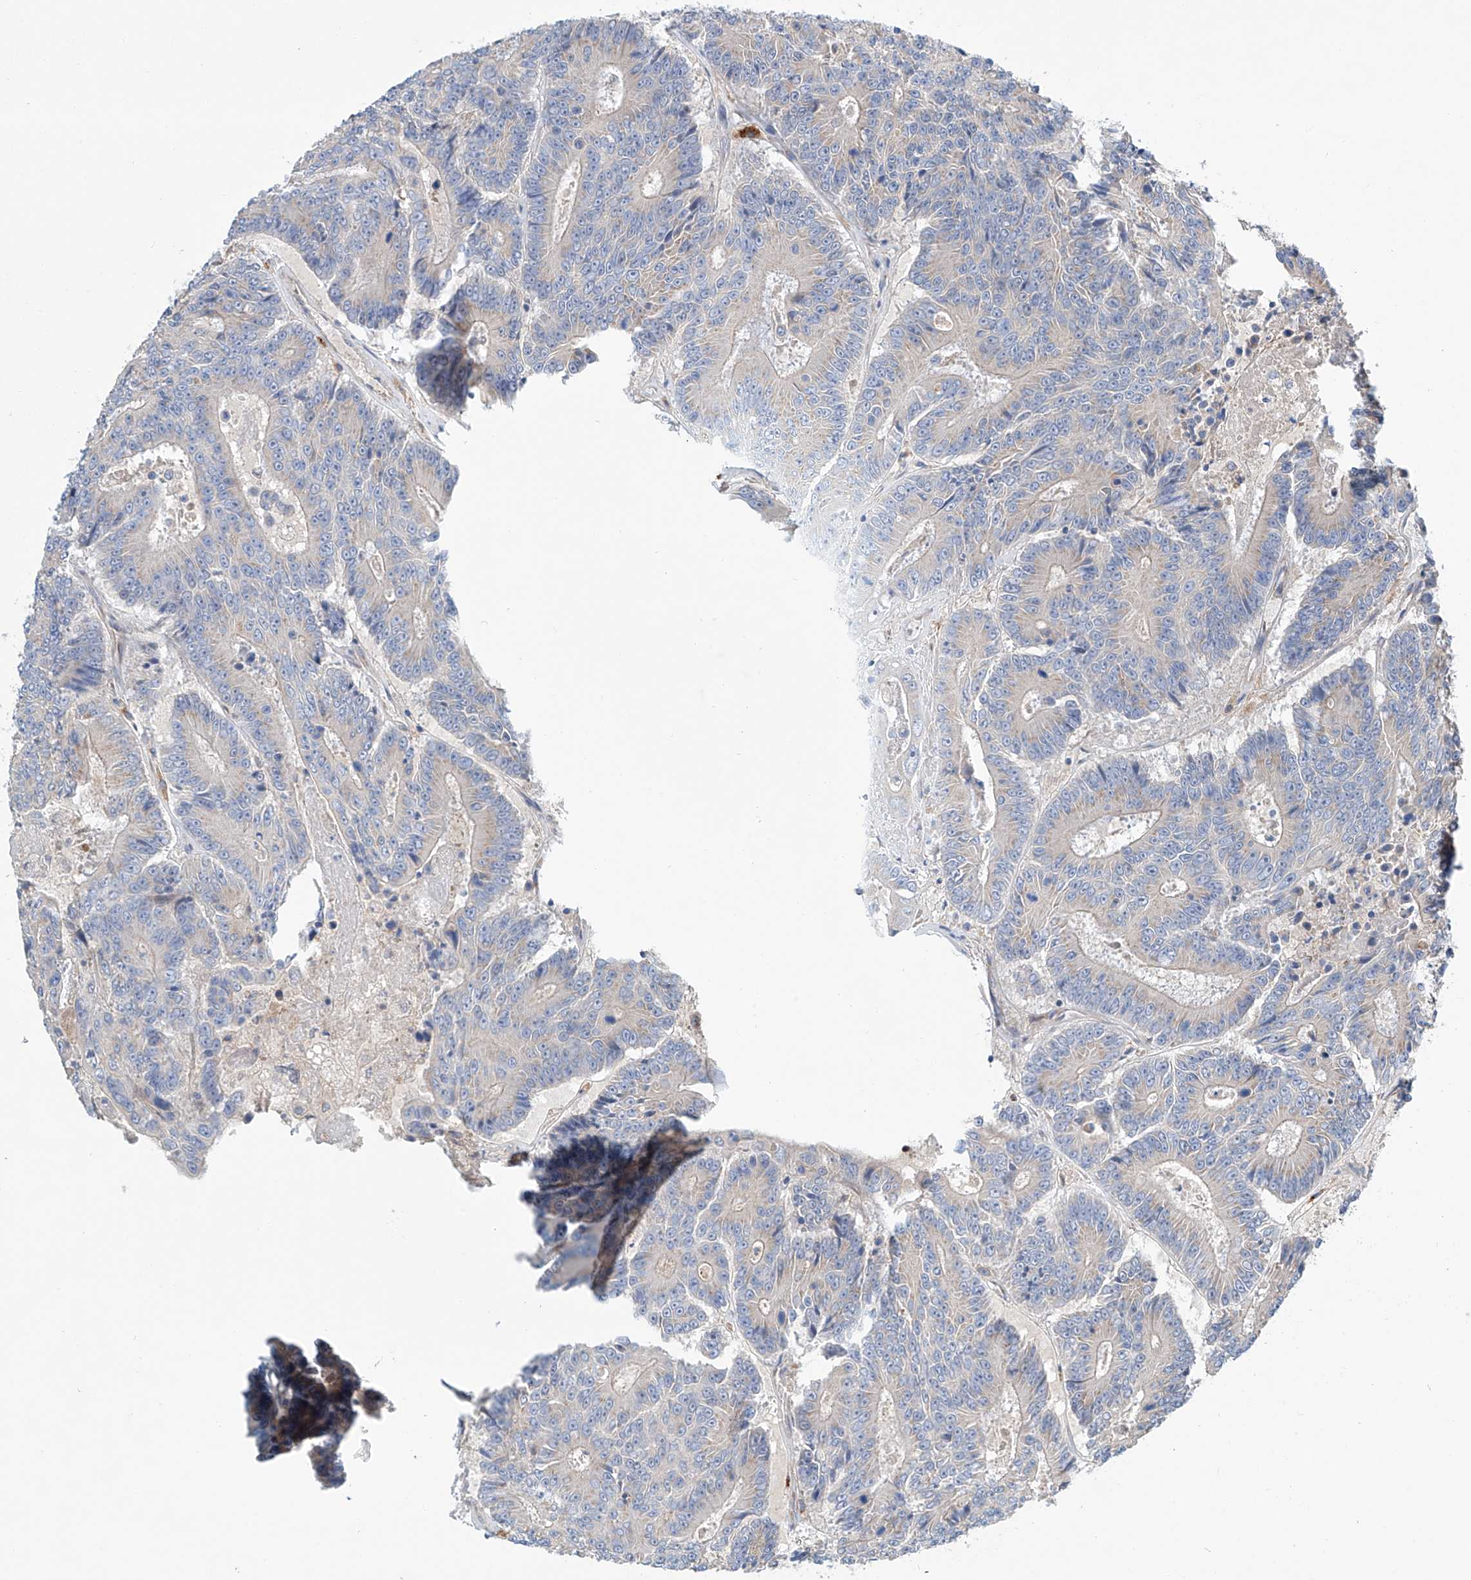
{"staining": {"intensity": "negative", "quantity": "none", "location": "none"}, "tissue": "colorectal cancer", "cell_type": "Tumor cells", "image_type": "cancer", "snomed": [{"axis": "morphology", "description": "Adenocarcinoma, NOS"}, {"axis": "topography", "description": "Colon"}], "caption": "The IHC histopathology image has no significant staining in tumor cells of adenocarcinoma (colorectal) tissue. (DAB IHC visualized using brightfield microscopy, high magnification).", "gene": "SLC22A7", "patient": {"sex": "male", "age": 83}}